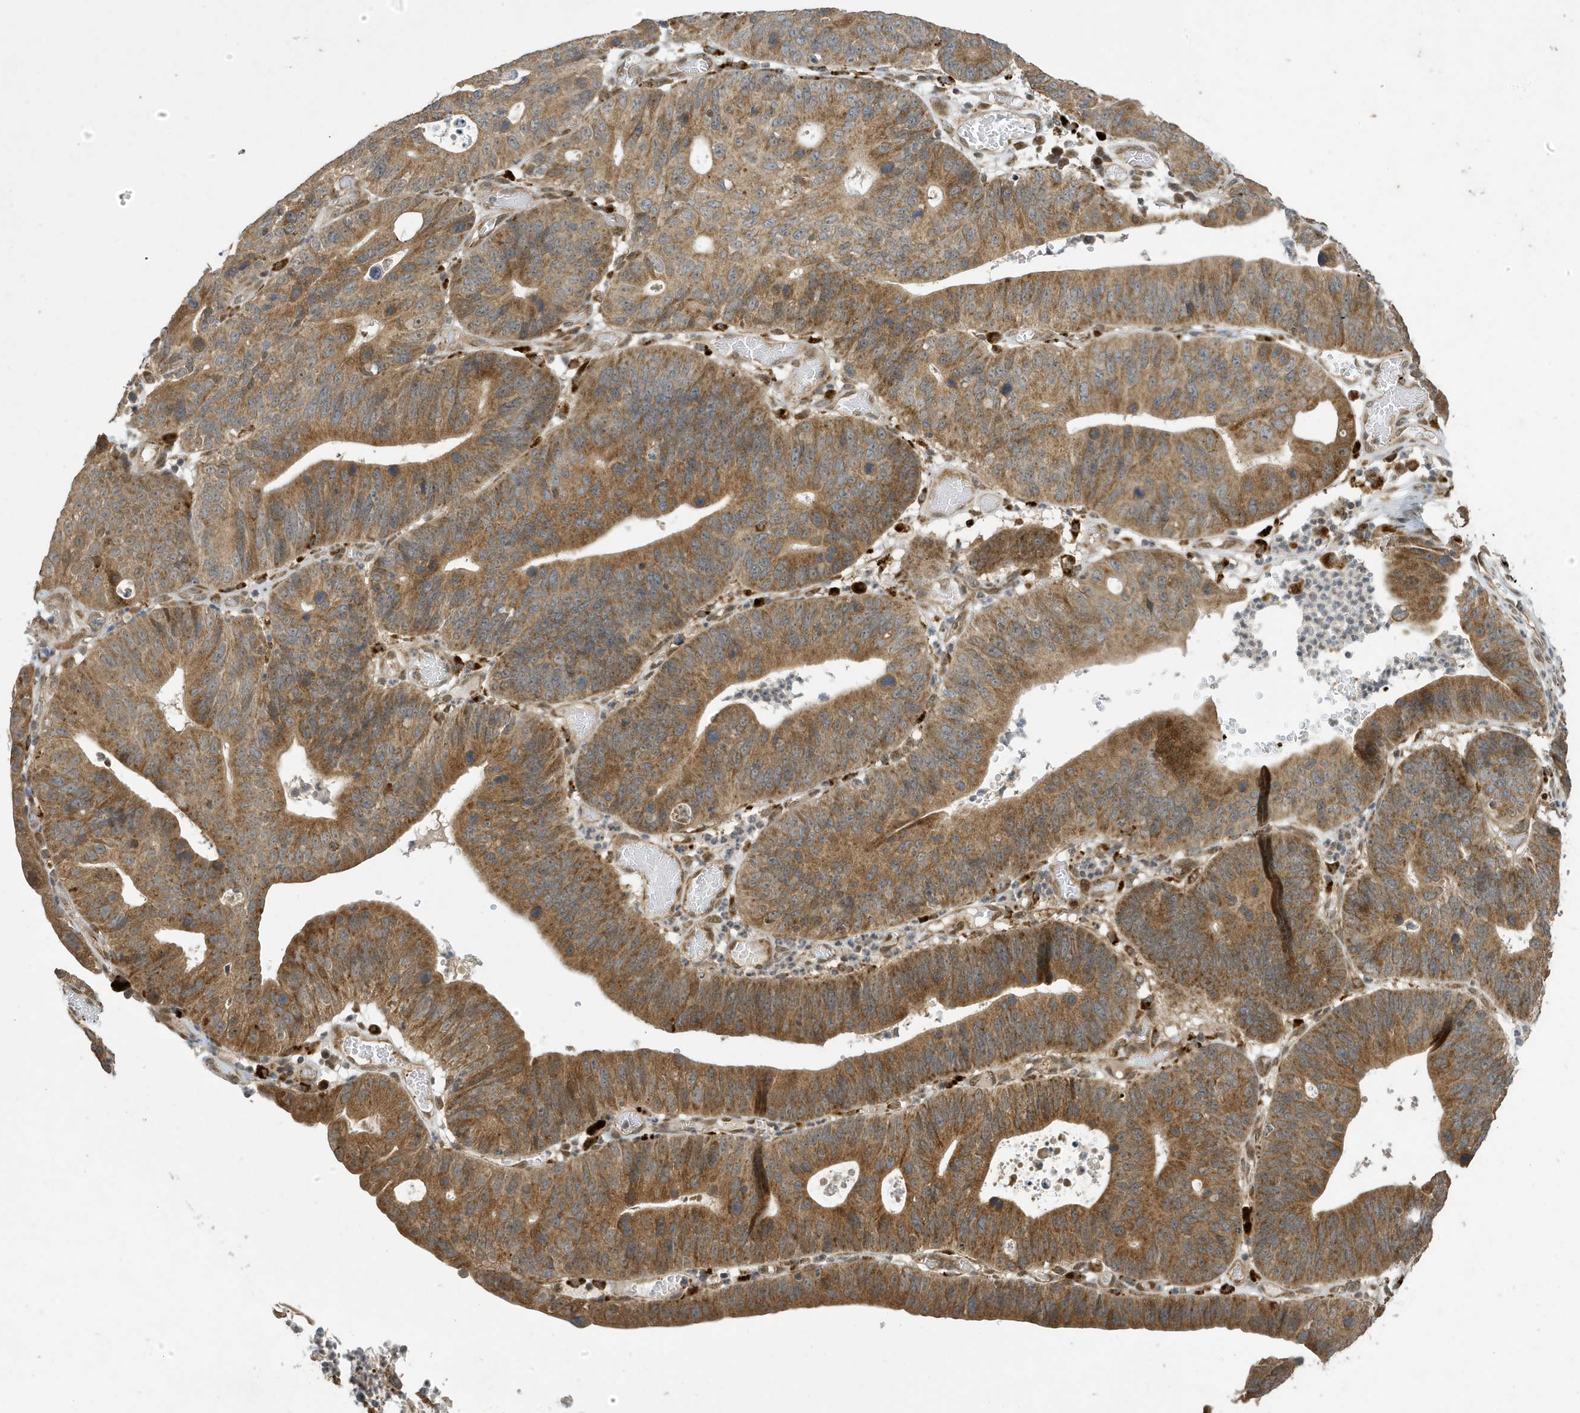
{"staining": {"intensity": "moderate", "quantity": ">75%", "location": "cytoplasmic/membranous"}, "tissue": "stomach cancer", "cell_type": "Tumor cells", "image_type": "cancer", "snomed": [{"axis": "morphology", "description": "Adenocarcinoma, NOS"}, {"axis": "topography", "description": "Stomach"}], "caption": "Human stomach cancer stained with a protein marker exhibits moderate staining in tumor cells.", "gene": "NCOA7", "patient": {"sex": "male", "age": 59}}